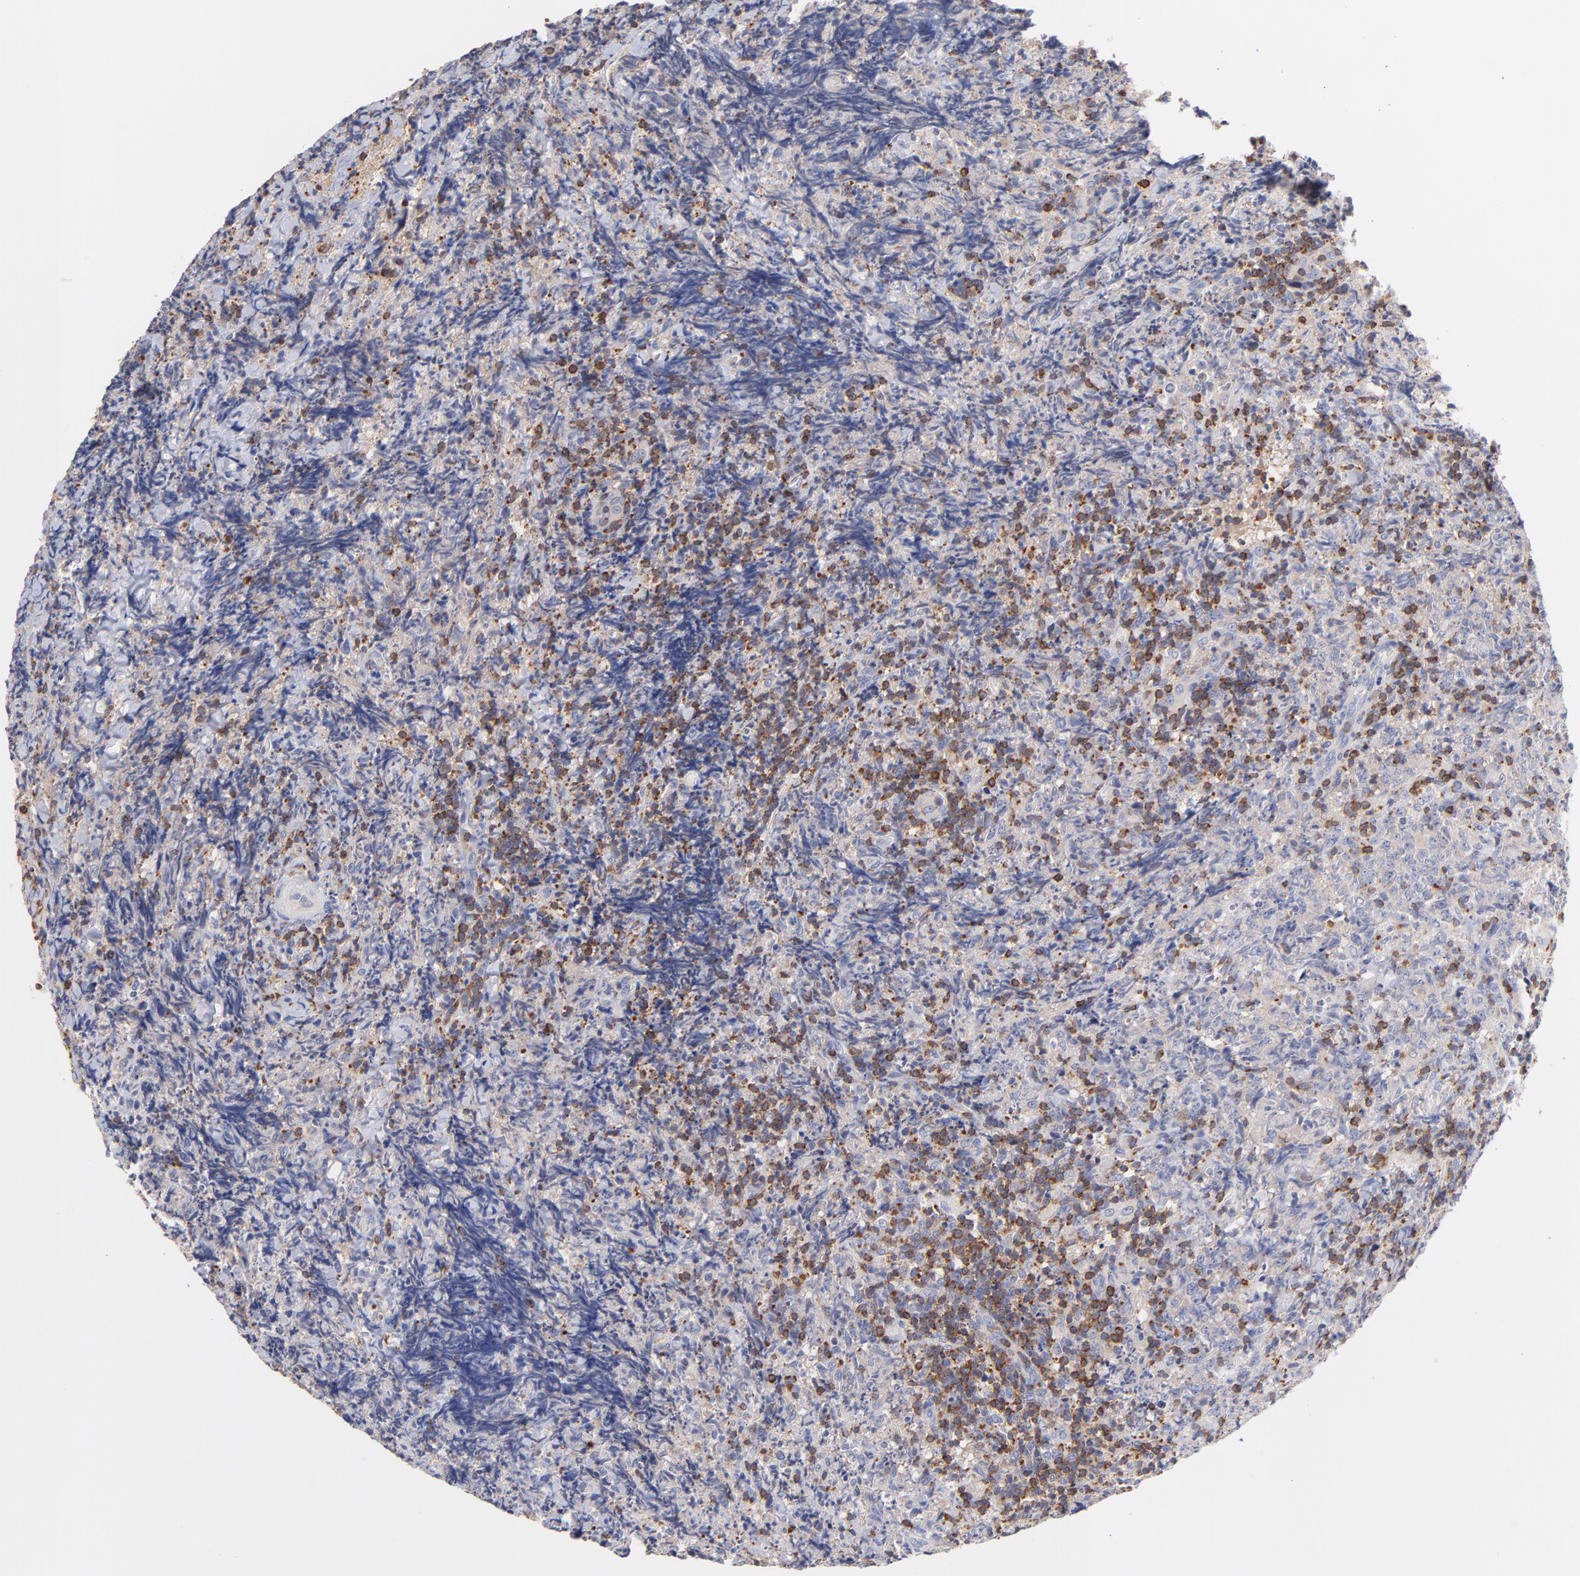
{"staining": {"intensity": "negative", "quantity": "none", "location": "none"}, "tissue": "lymphoma", "cell_type": "Tumor cells", "image_type": "cancer", "snomed": [{"axis": "morphology", "description": "Malignant lymphoma, non-Hodgkin's type, High grade"}, {"axis": "topography", "description": "Tonsil"}], "caption": "An immunohistochemistry (IHC) histopathology image of lymphoma is shown. There is no staining in tumor cells of lymphoma.", "gene": "KREMEN2", "patient": {"sex": "female", "age": 36}}